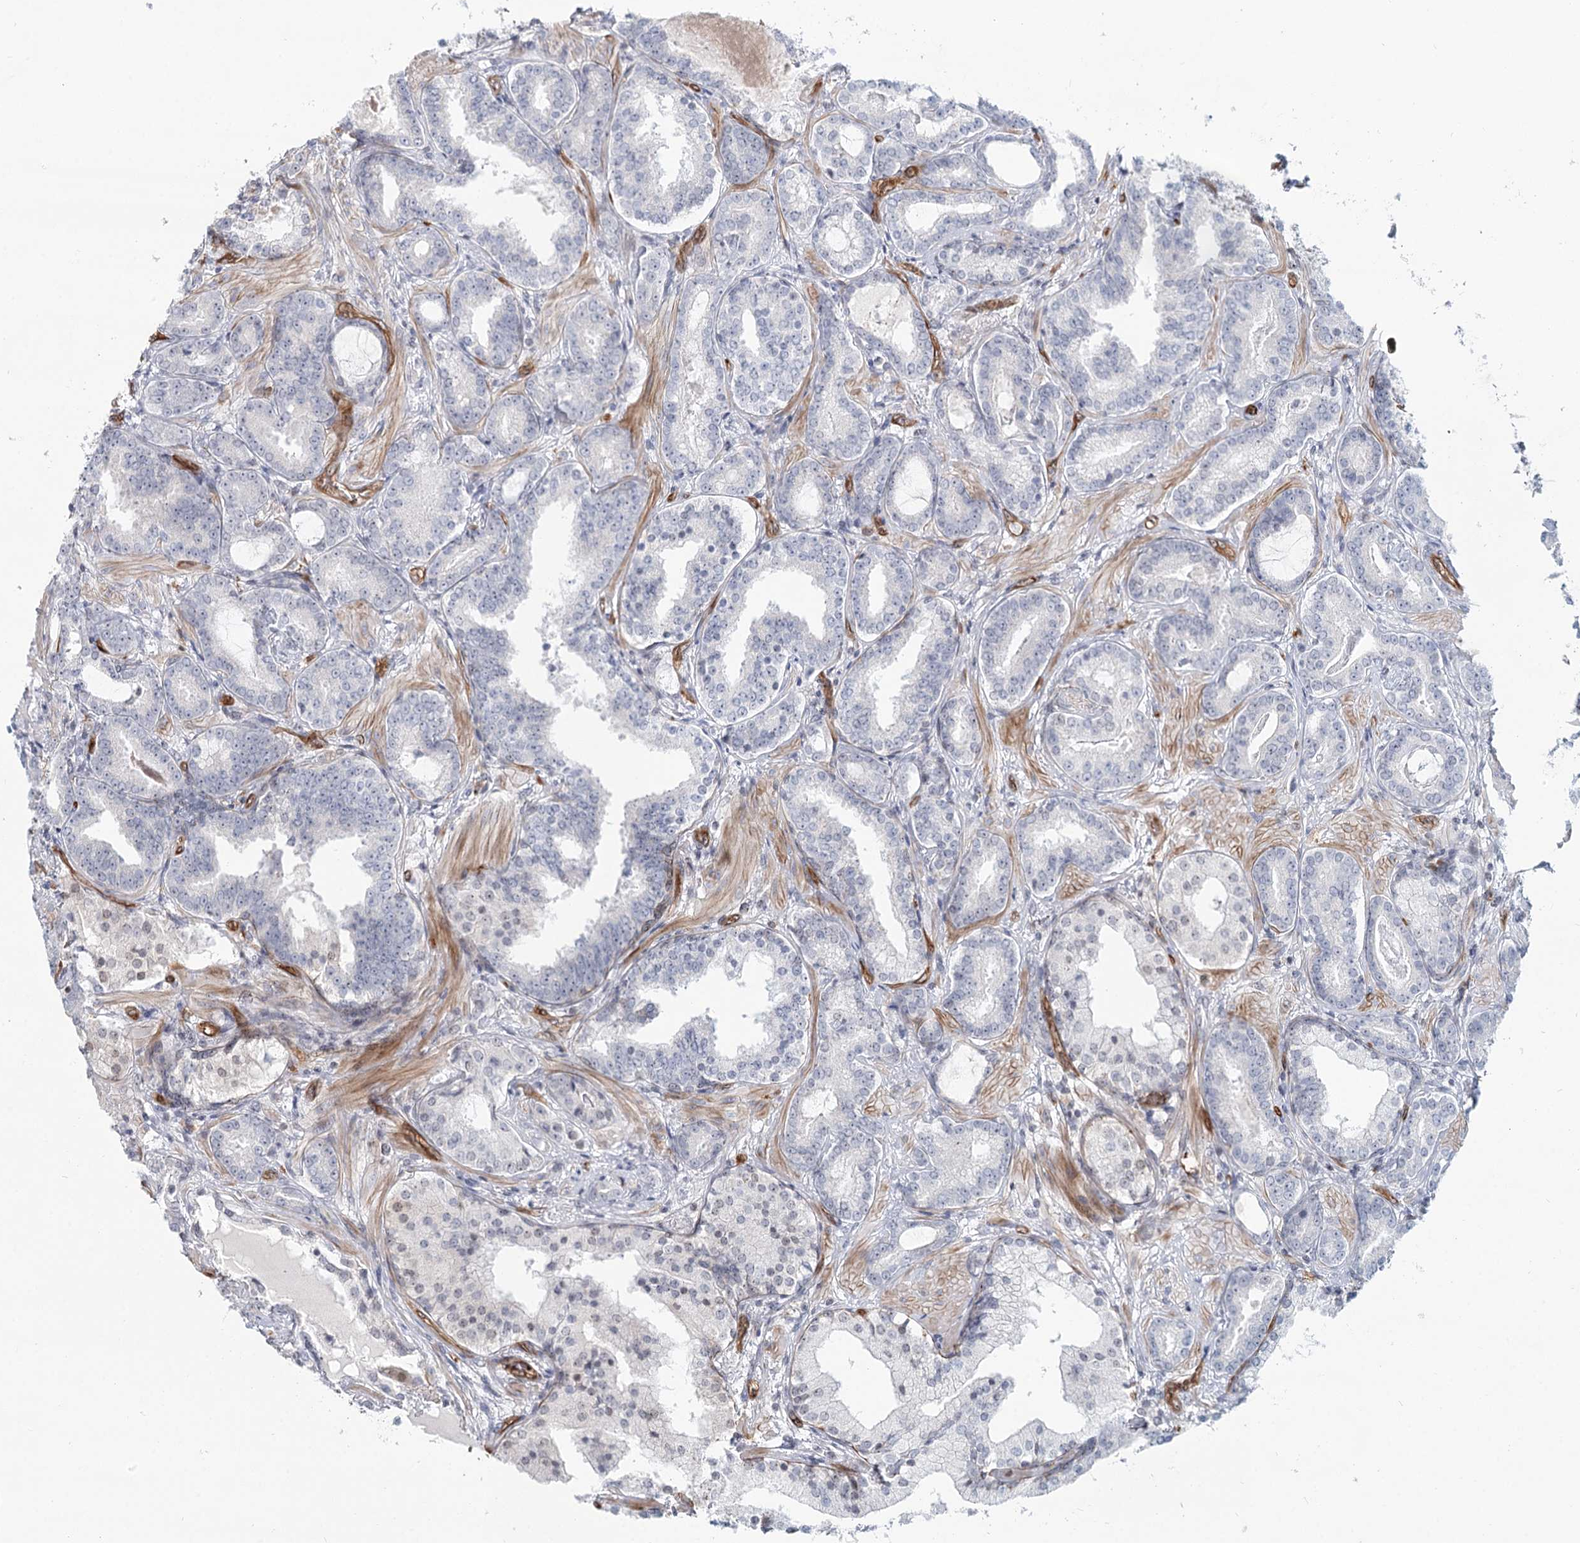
{"staining": {"intensity": "negative", "quantity": "none", "location": "none"}, "tissue": "prostate cancer", "cell_type": "Tumor cells", "image_type": "cancer", "snomed": [{"axis": "morphology", "description": "Adenocarcinoma, High grade"}, {"axis": "topography", "description": "Prostate"}], "caption": "Tumor cells are negative for brown protein staining in prostate high-grade adenocarcinoma.", "gene": "ZFYVE28", "patient": {"sex": "male", "age": 58}}